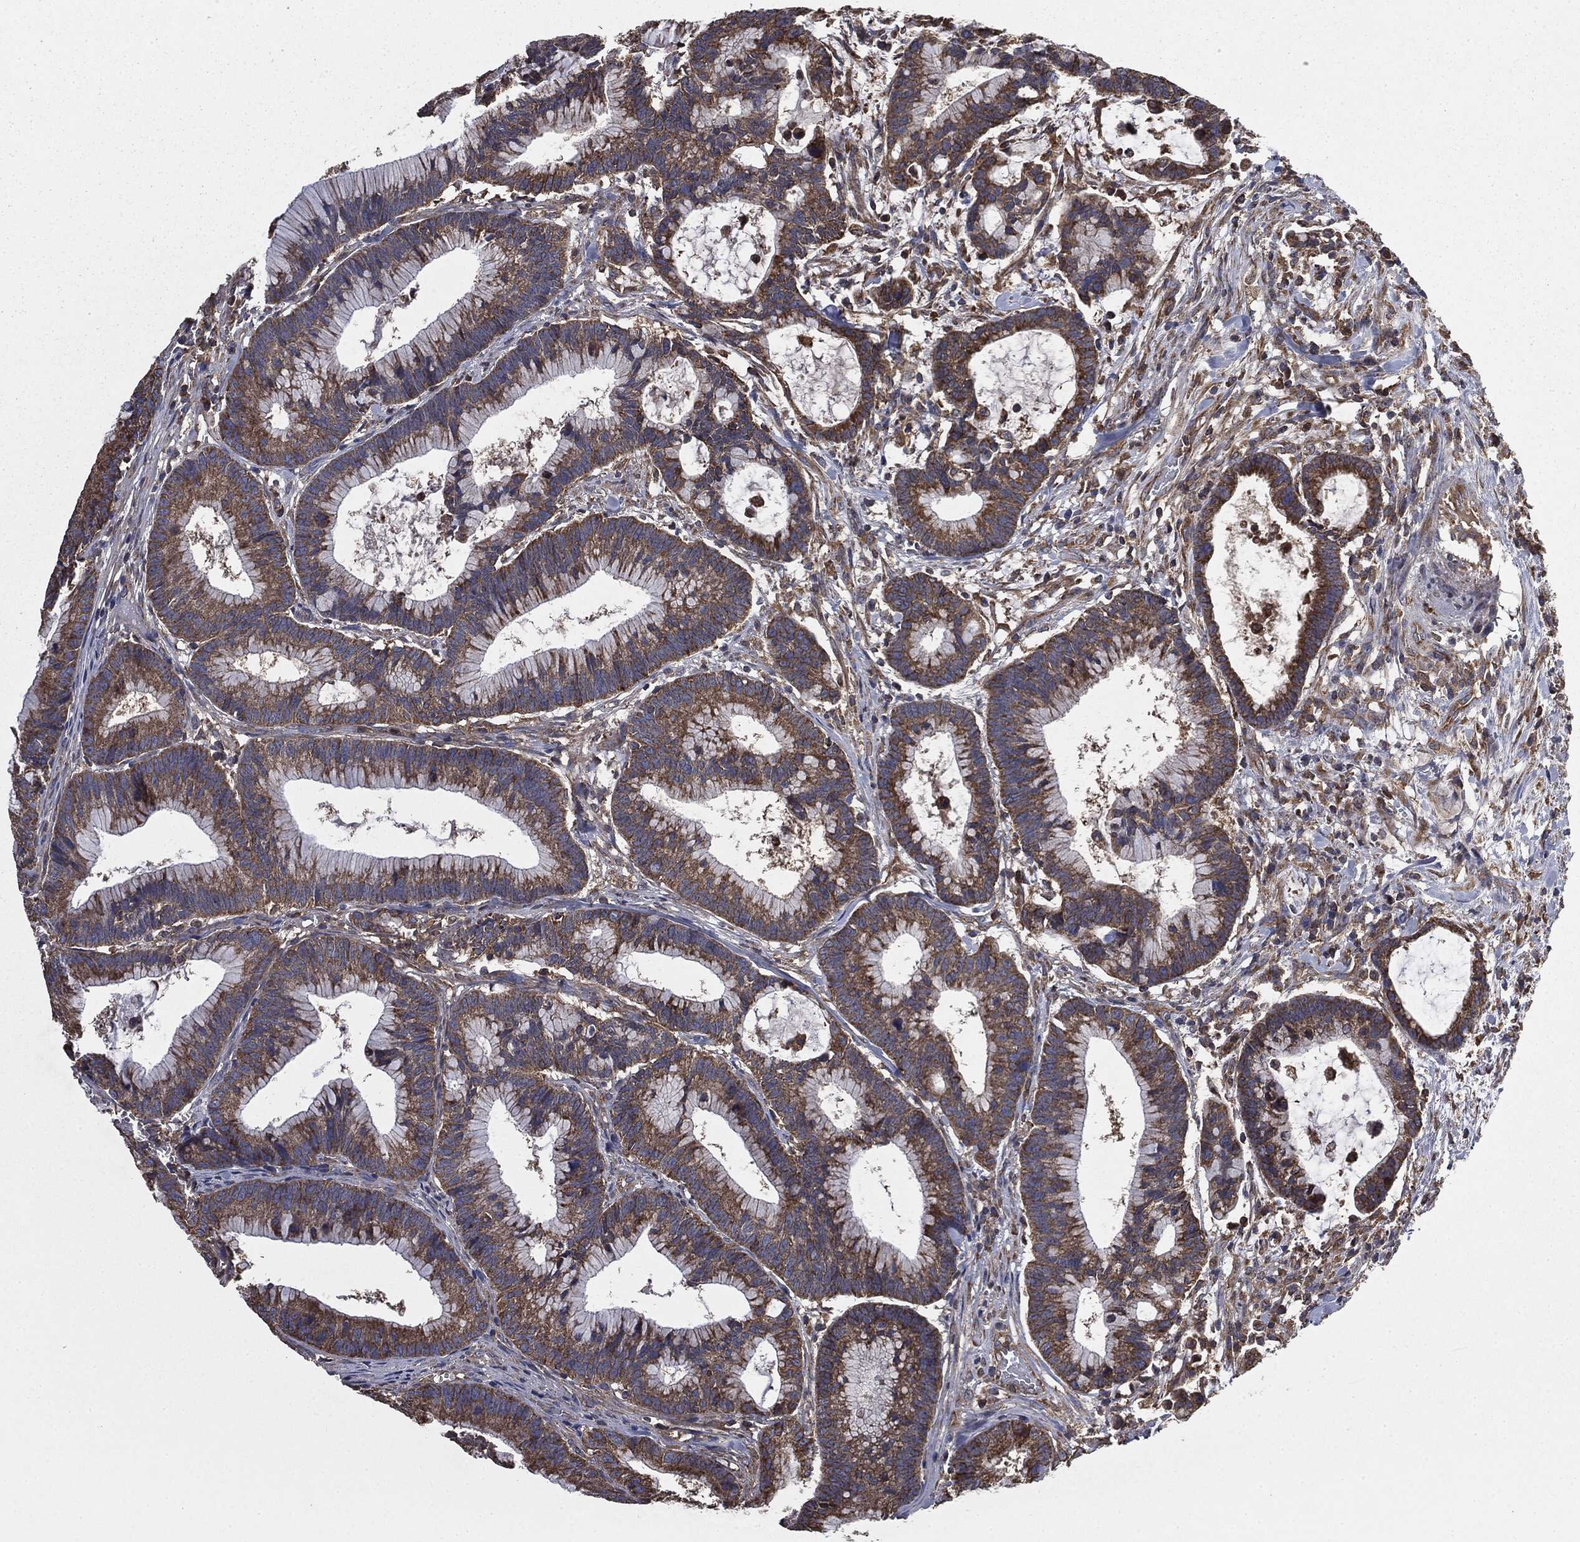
{"staining": {"intensity": "strong", "quantity": ">75%", "location": "cytoplasmic/membranous"}, "tissue": "colorectal cancer", "cell_type": "Tumor cells", "image_type": "cancer", "snomed": [{"axis": "morphology", "description": "Adenocarcinoma, NOS"}, {"axis": "topography", "description": "Colon"}], "caption": "Immunohistochemistry (IHC) of colorectal cancer (adenocarcinoma) demonstrates high levels of strong cytoplasmic/membranous staining in about >75% of tumor cells.", "gene": "MAPK6", "patient": {"sex": "female", "age": 78}}